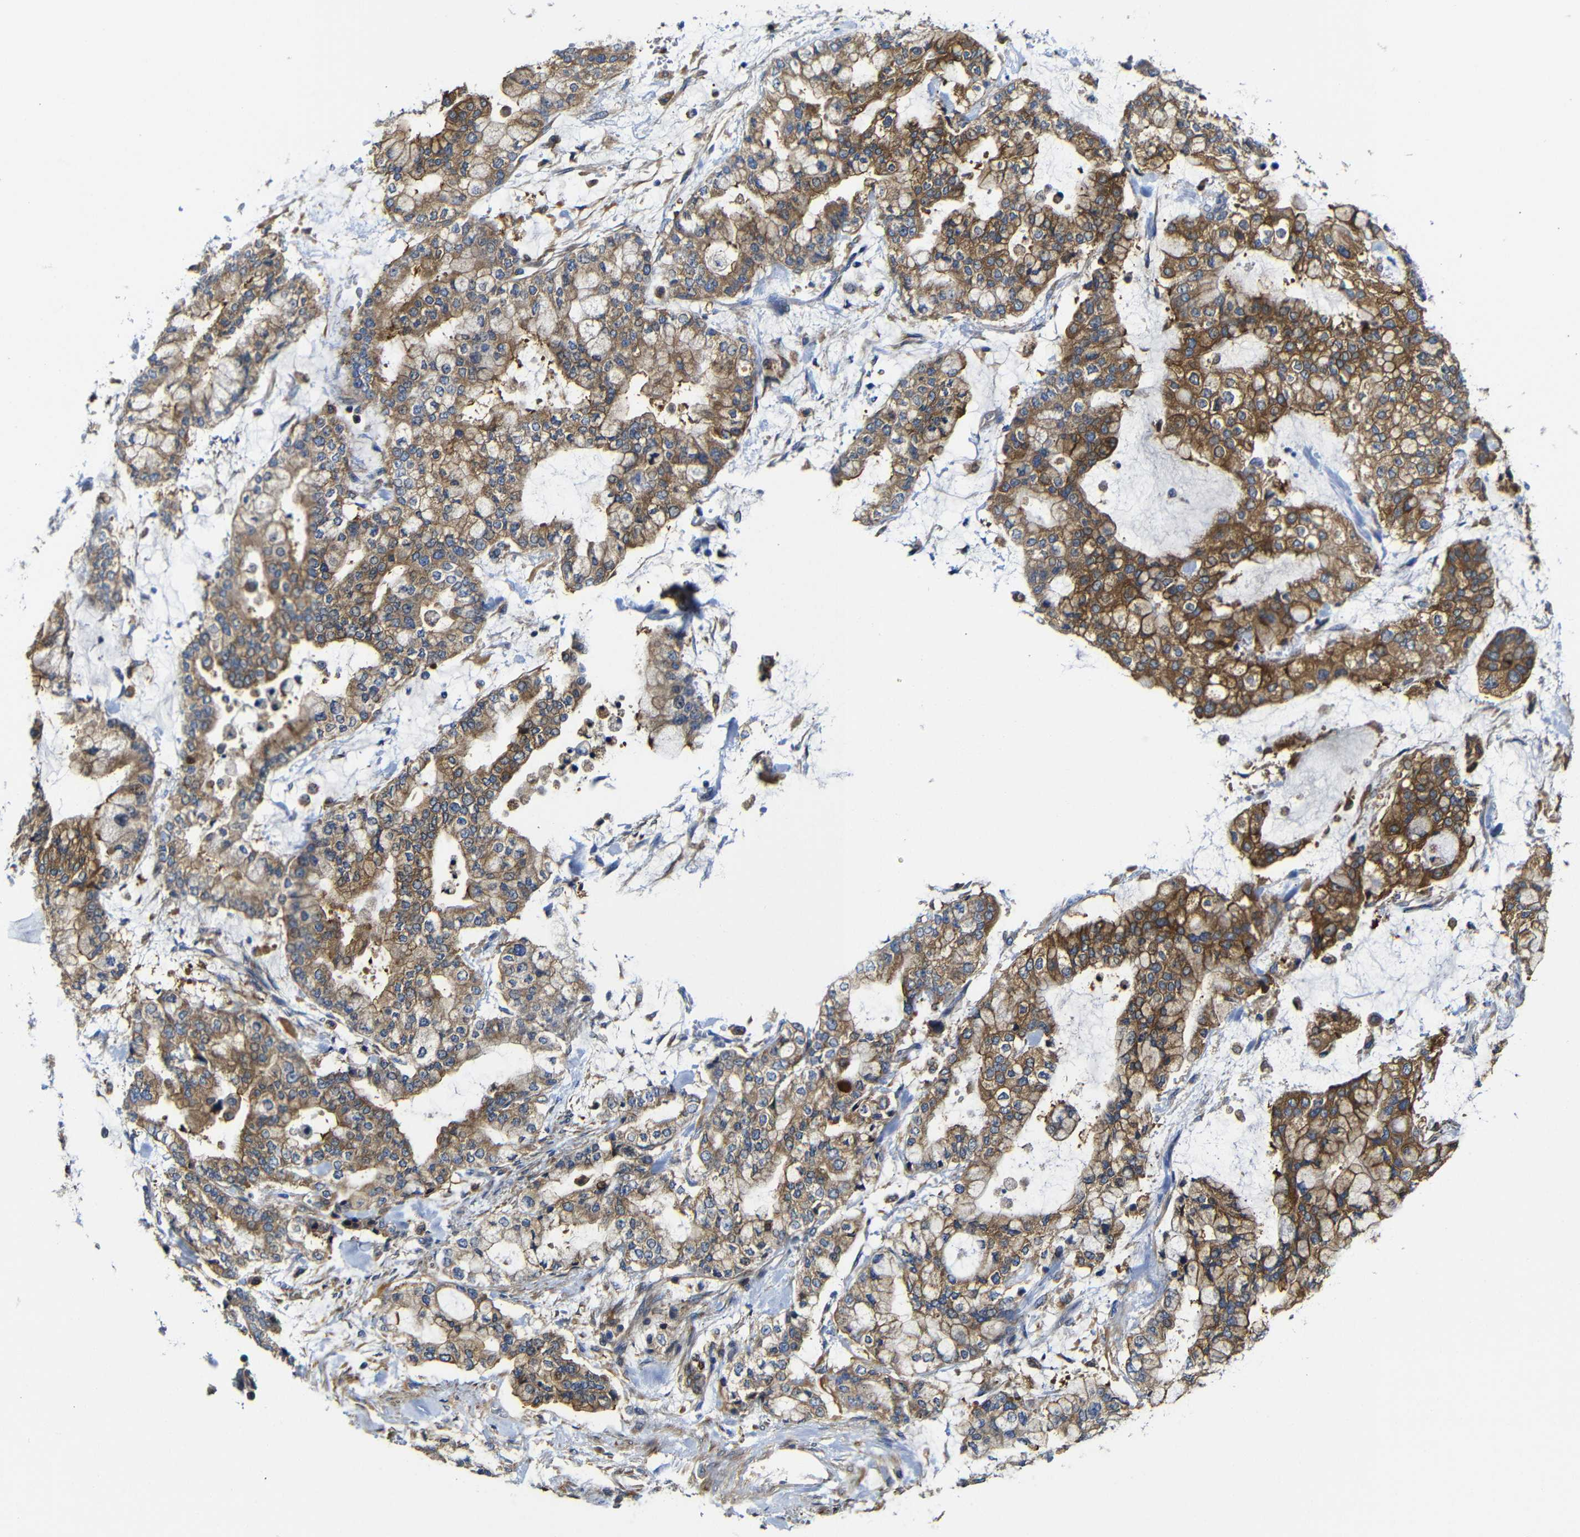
{"staining": {"intensity": "moderate", "quantity": ">75%", "location": "cytoplasmic/membranous"}, "tissue": "stomach cancer", "cell_type": "Tumor cells", "image_type": "cancer", "snomed": [{"axis": "morphology", "description": "Normal tissue, NOS"}, {"axis": "morphology", "description": "Adenocarcinoma, NOS"}, {"axis": "topography", "description": "Stomach, upper"}, {"axis": "topography", "description": "Stomach"}], "caption": "Moderate cytoplasmic/membranous protein positivity is present in about >75% of tumor cells in stomach cancer.", "gene": "CLCC1", "patient": {"sex": "male", "age": 76}}